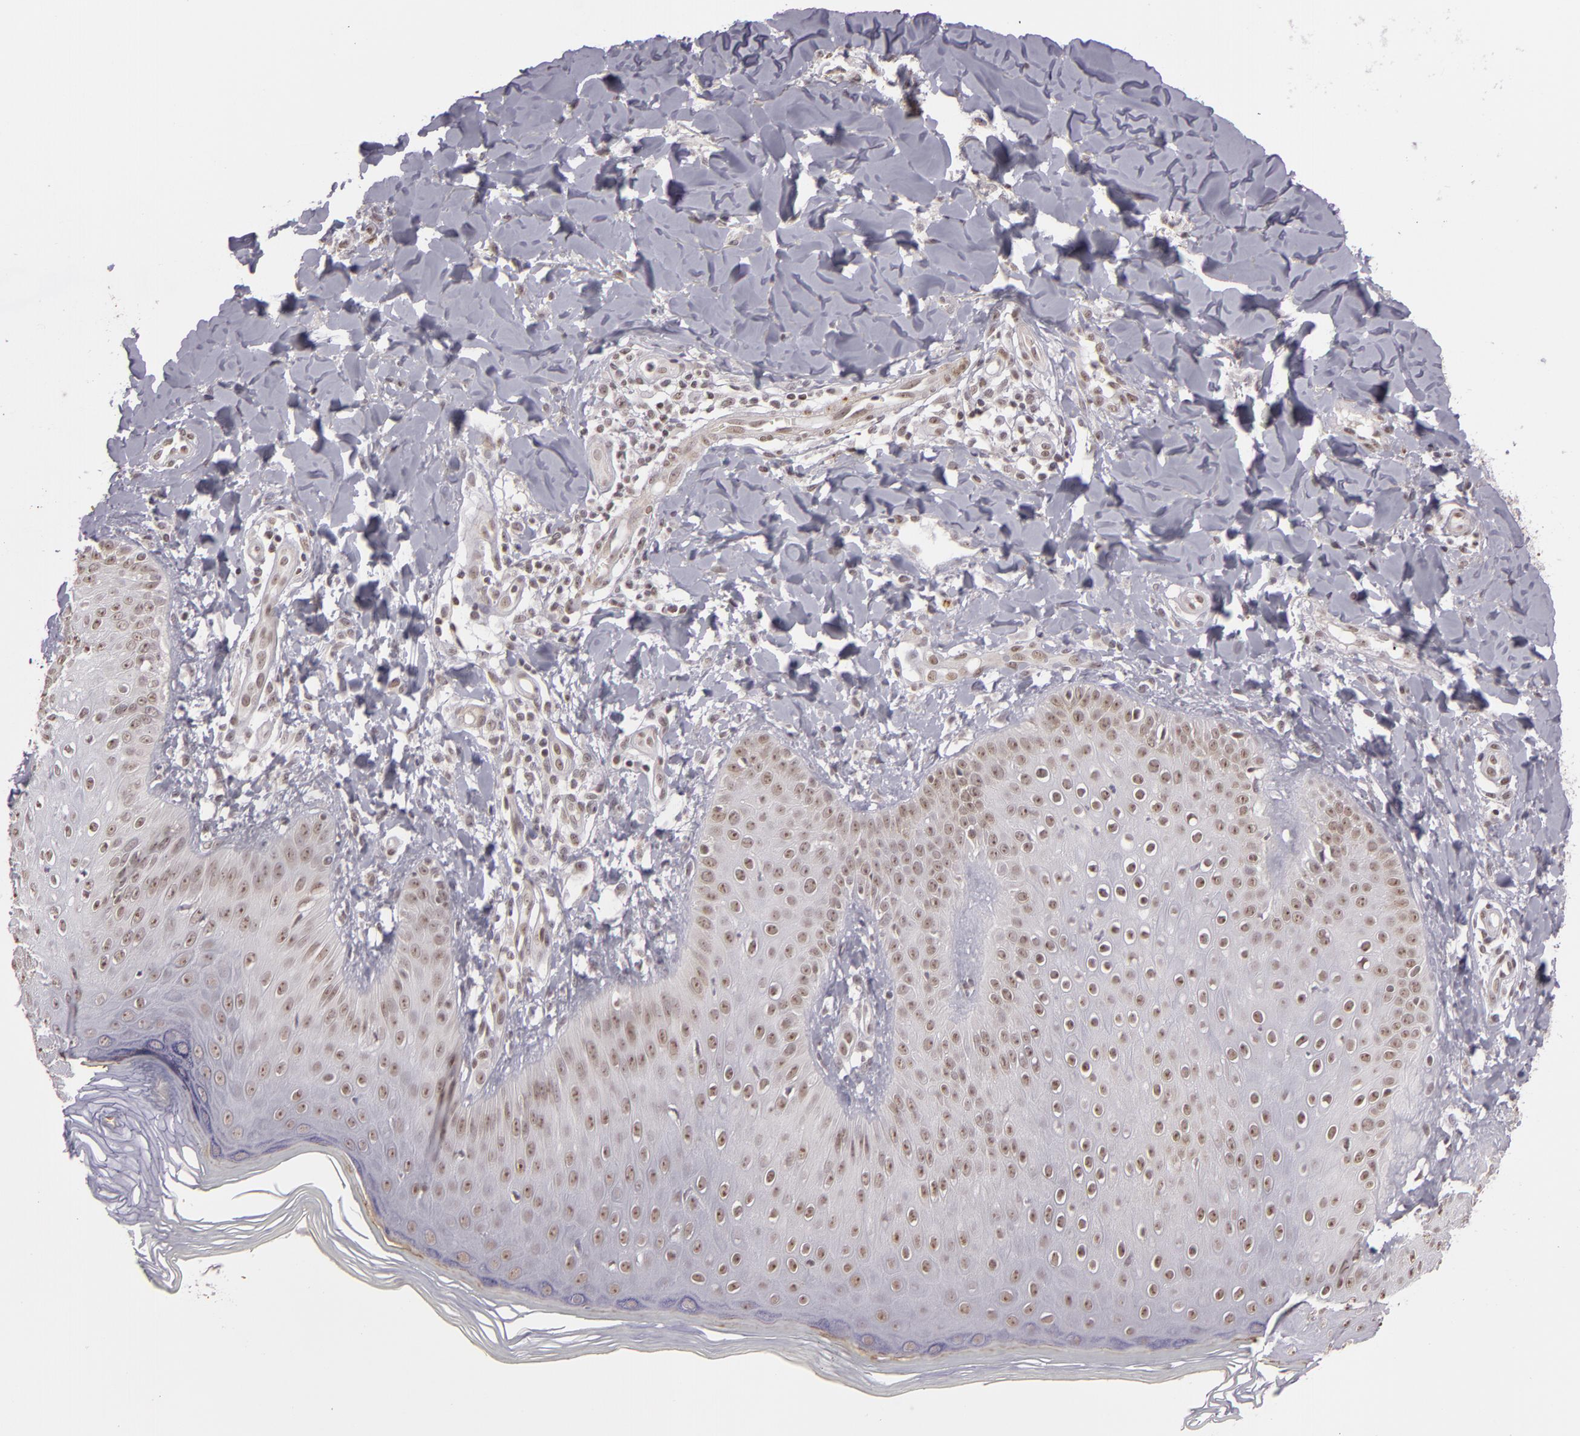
{"staining": {"intensity": "weak", "quantity": "25%-75%", "location": "nuclear"}, "tissue": "skin", "cell_type": "Epidermal cells", "image_type": "normal", "snomed": [{"axis": "morphology", "description": "Normal tissue, NOS"}, {"axis": "morphology", "description": "Inflammation, NOS"}, {"axis": "topography", "description": "Soft tissue"}, {"axis": "topography", "description": "Anal"}], "caption": "This photomicrograph displays immunohistochemistry (IHC) staining of normal skin, with low weak nuclear staining in approximately 25%-75% of epidermal cells.", "gene": "RRP7A", "patient": {"sex": "female", "age": 15}}